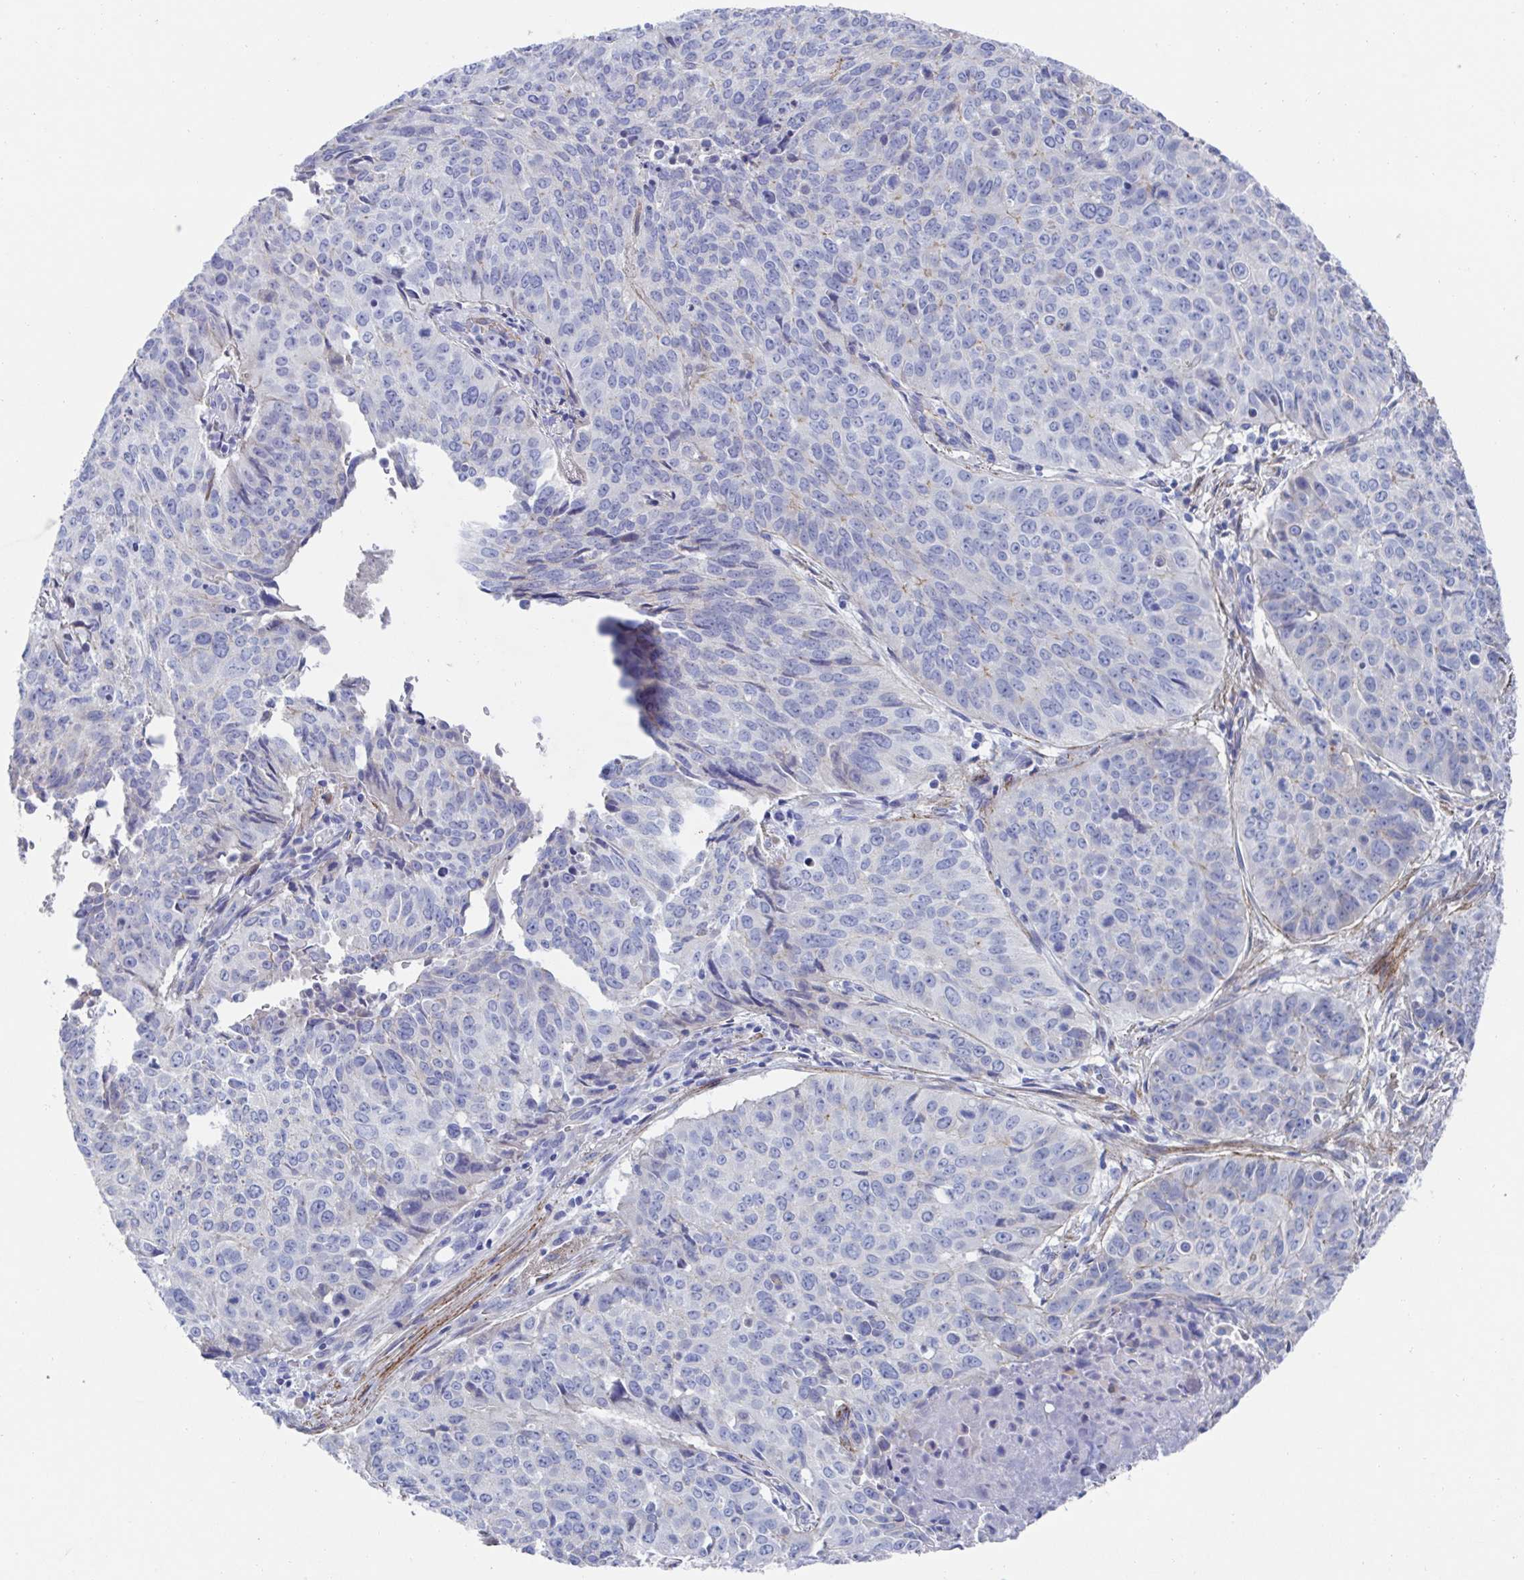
{"staining": {"intensity": "negative", "quantity": "none", "location": "none"}, "tissue": "lung cancer", "cell_type": "Tumor cells", "image_type": "cancer", "snomed": [{"axis": "morphology", "description": "Normal tissue, NOS"}, {"axis": "morphology", "description": "Squamous cell carcinoma, NOS"}, {"axis": "topography", "description": "Bronchus"}, {"axis": "topography", "description": "Lung"}], "caption": "Immunohistochemistry of lung cancer shows no expression in tumor cells.", "gene": "CDH2", "patient": {"sex": "male", "age": 64}}